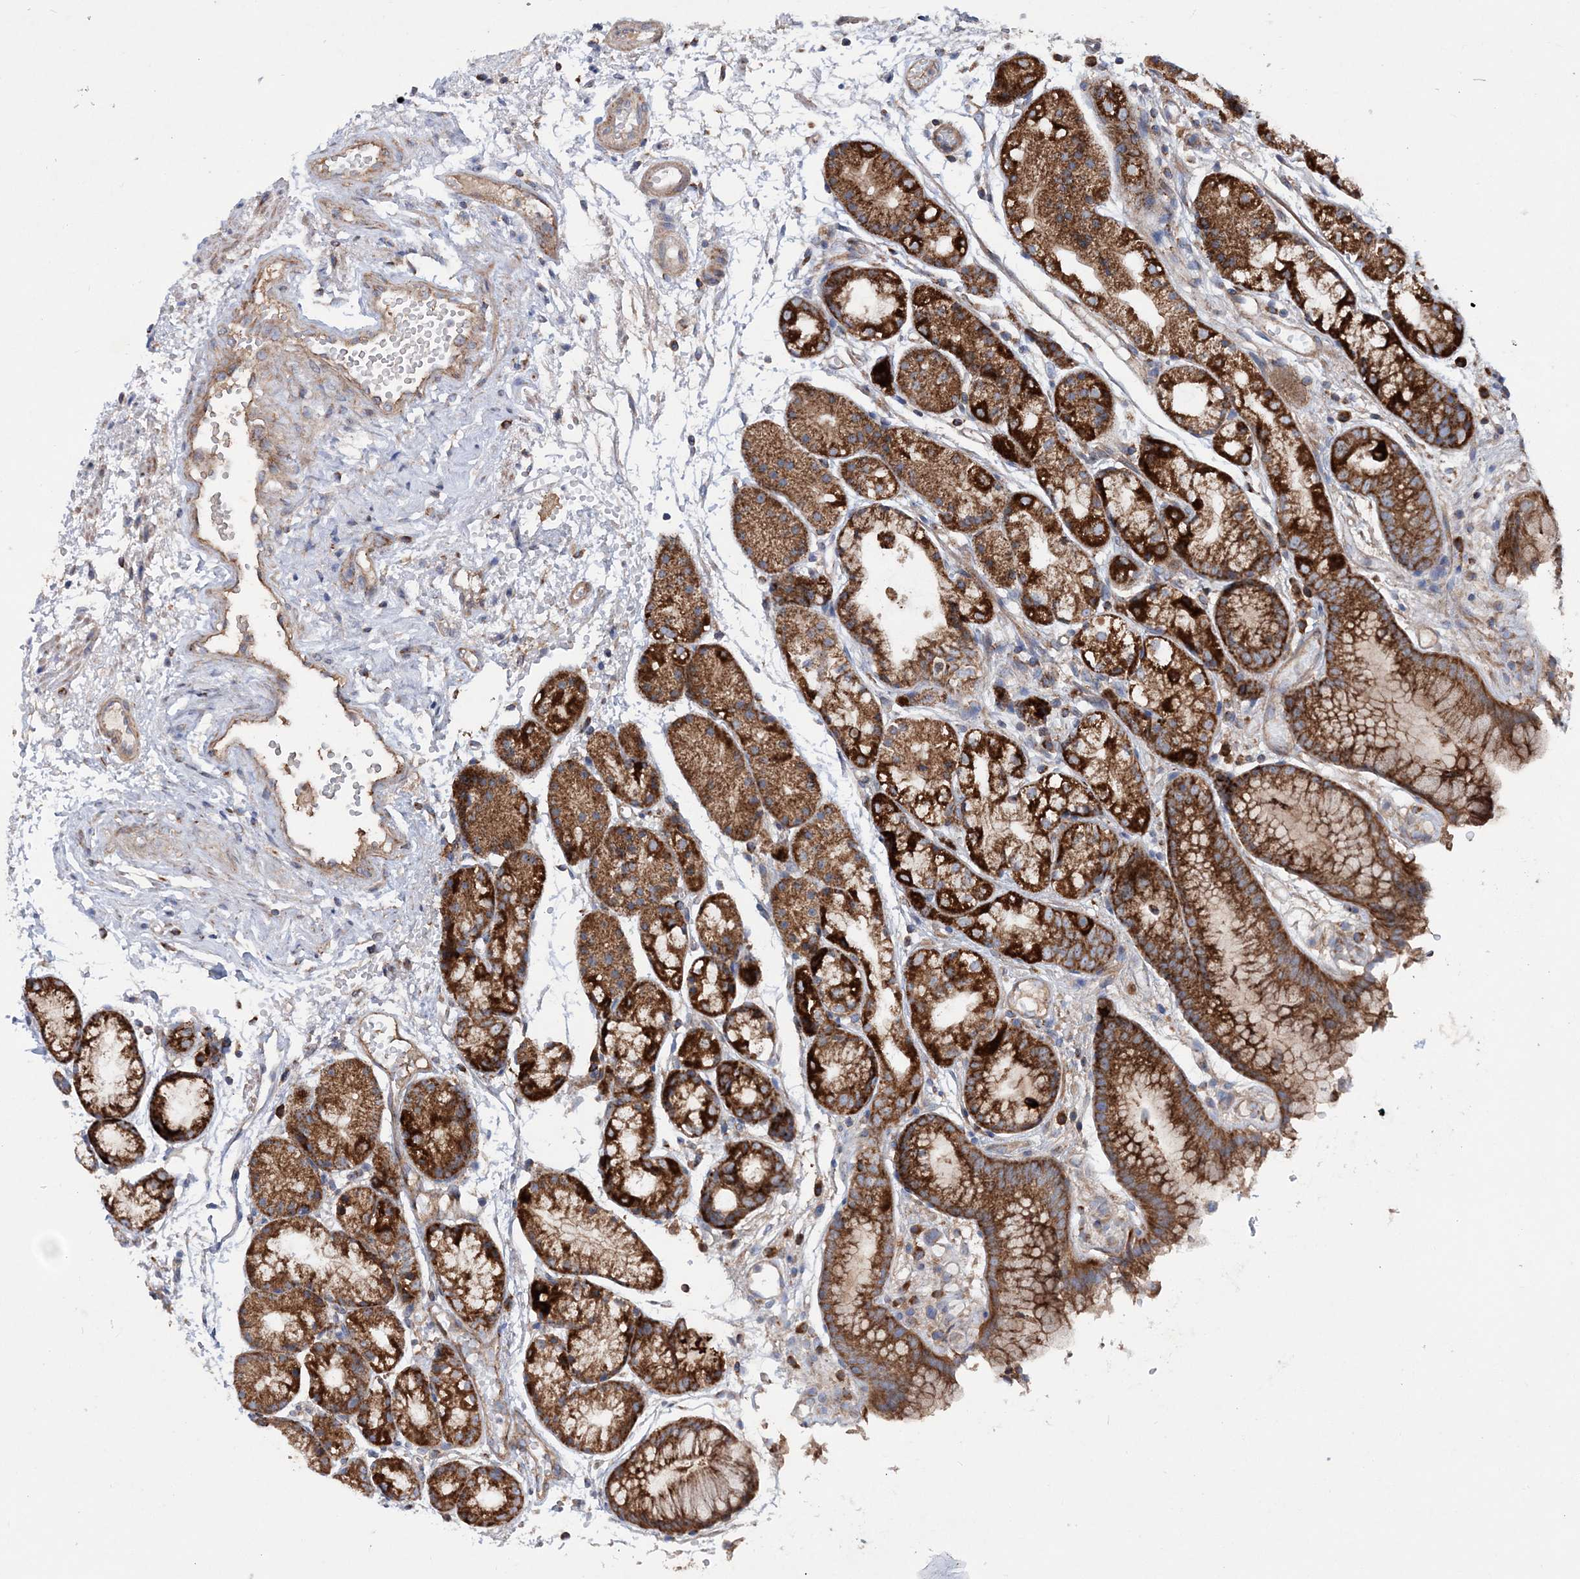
{"staining": {"intensity": "strong", "quantity": ">75%", "location": "cytoplasmic/membranous"}, "tissue": "stomach", "cell_type": "Glandular cells", "image_type": "normal", "snomed": [{"axis": "morphology", "description": "Normal tissue, NOS"}, {"axis": "topography", "description": "Stomach, upper"}], "caption": "Benign stomach was stained to show a protein in brown. There is high levels of strong cytoplasmic/membranous positivity in about >75% of glandular cells. The staining was performed using DAB (3,3'-diaminobenzidine) to visualize the protein expression in brown, while the nuclei were stained in blue with hematoxylin (Magnification: 20x).", "gene": "NGLY1", "patient": {"sex": "male", "age": 72}}